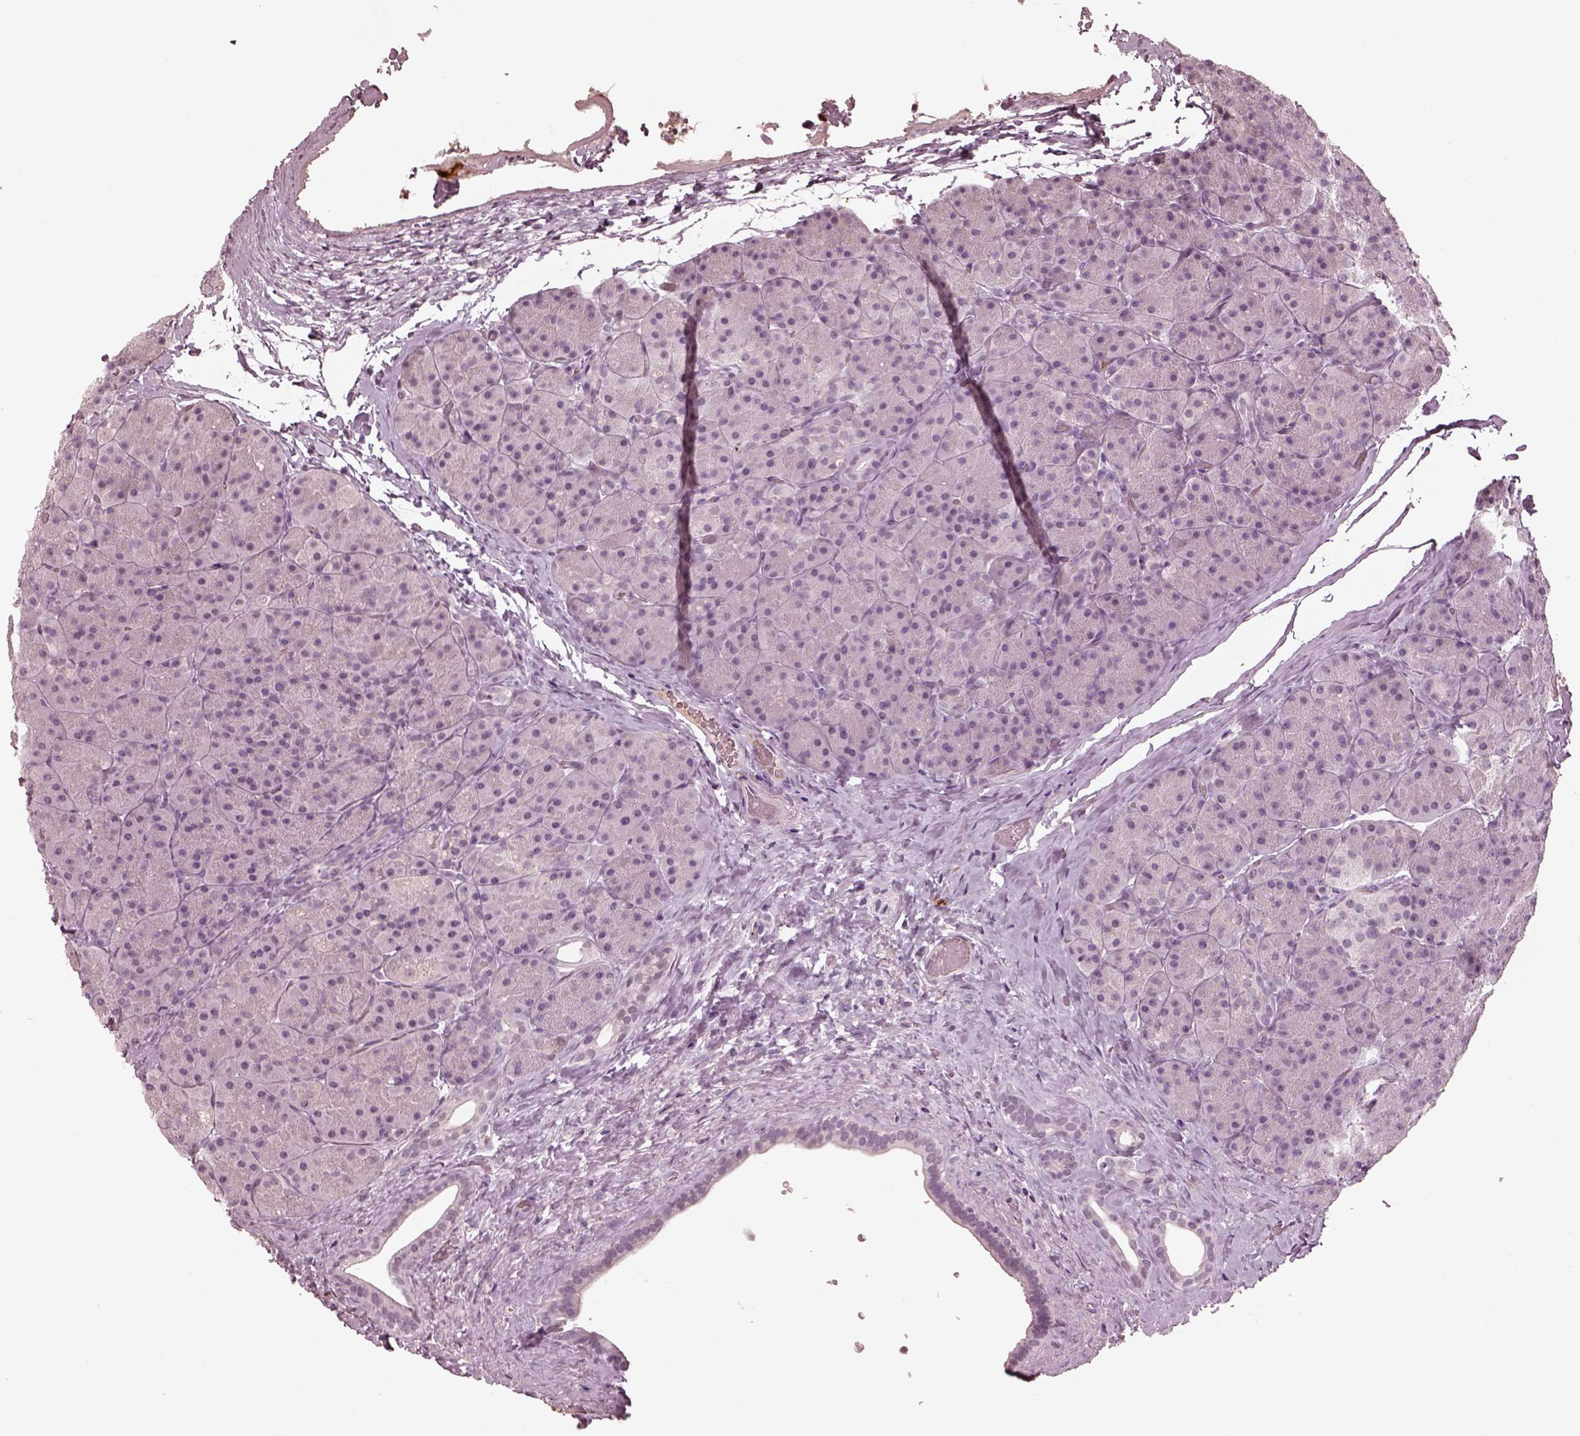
{"staining": {"intensity": "negative", "quantity": "none", "location": "none"}, "tissue": "pancreas", "cell_type": "Exocrine glandular cells", "image_type": "normal", "snomed": [{"axis": "morphology", "description": "Normal tissue, NOS"}, {"axis": "topography", "description": "Pancreas"}], "caption": "Human pancreas stained for a protein using IHC exhibits no staining in exocrine glandular cells.", "gene": "KCNA2", "patient": {"sex": "male", "age": 57}}